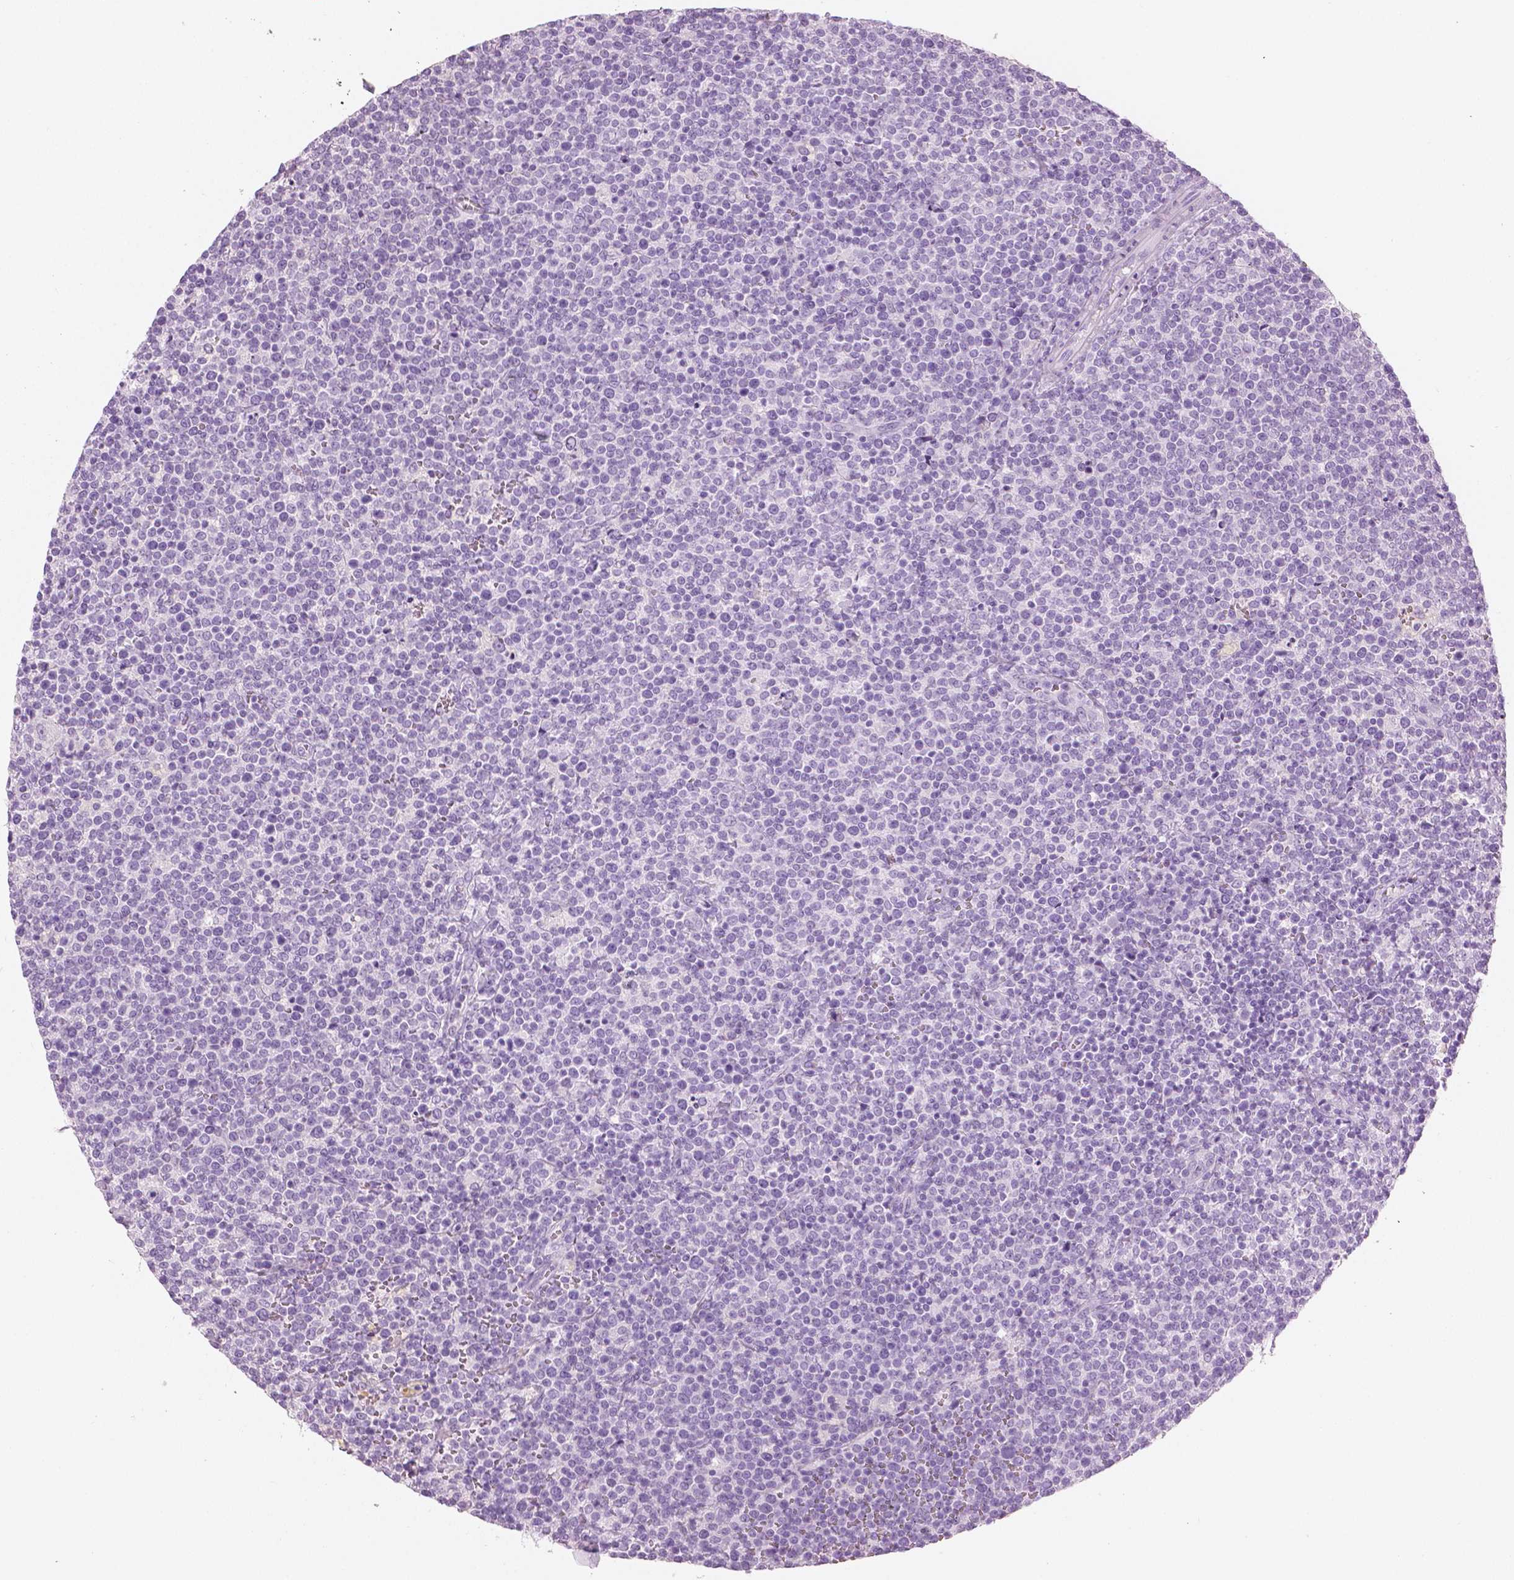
{"staining": {"intensity": "negative", "quantity": "none", "location": "none"}, "tissue": "lymphoma", "cell_type": "Tumor cells", "image_type": "cancer", "snomed": [{"axis": "morphology", "description": "Malignant lymphoma, non-Hodgkin's type, High grade"}, {"axis": "topography", "description": "Lymph node"}], "caption": "DAB (3,3'-diaminobenzidine) immunohistochemical staining of malignant lymphoma, non-Hodgkin's type (high-grade) reveals no significant staining in tumor cells.", "gene": "PLIN4", "patient": {"sex": "male", "age": 61}}